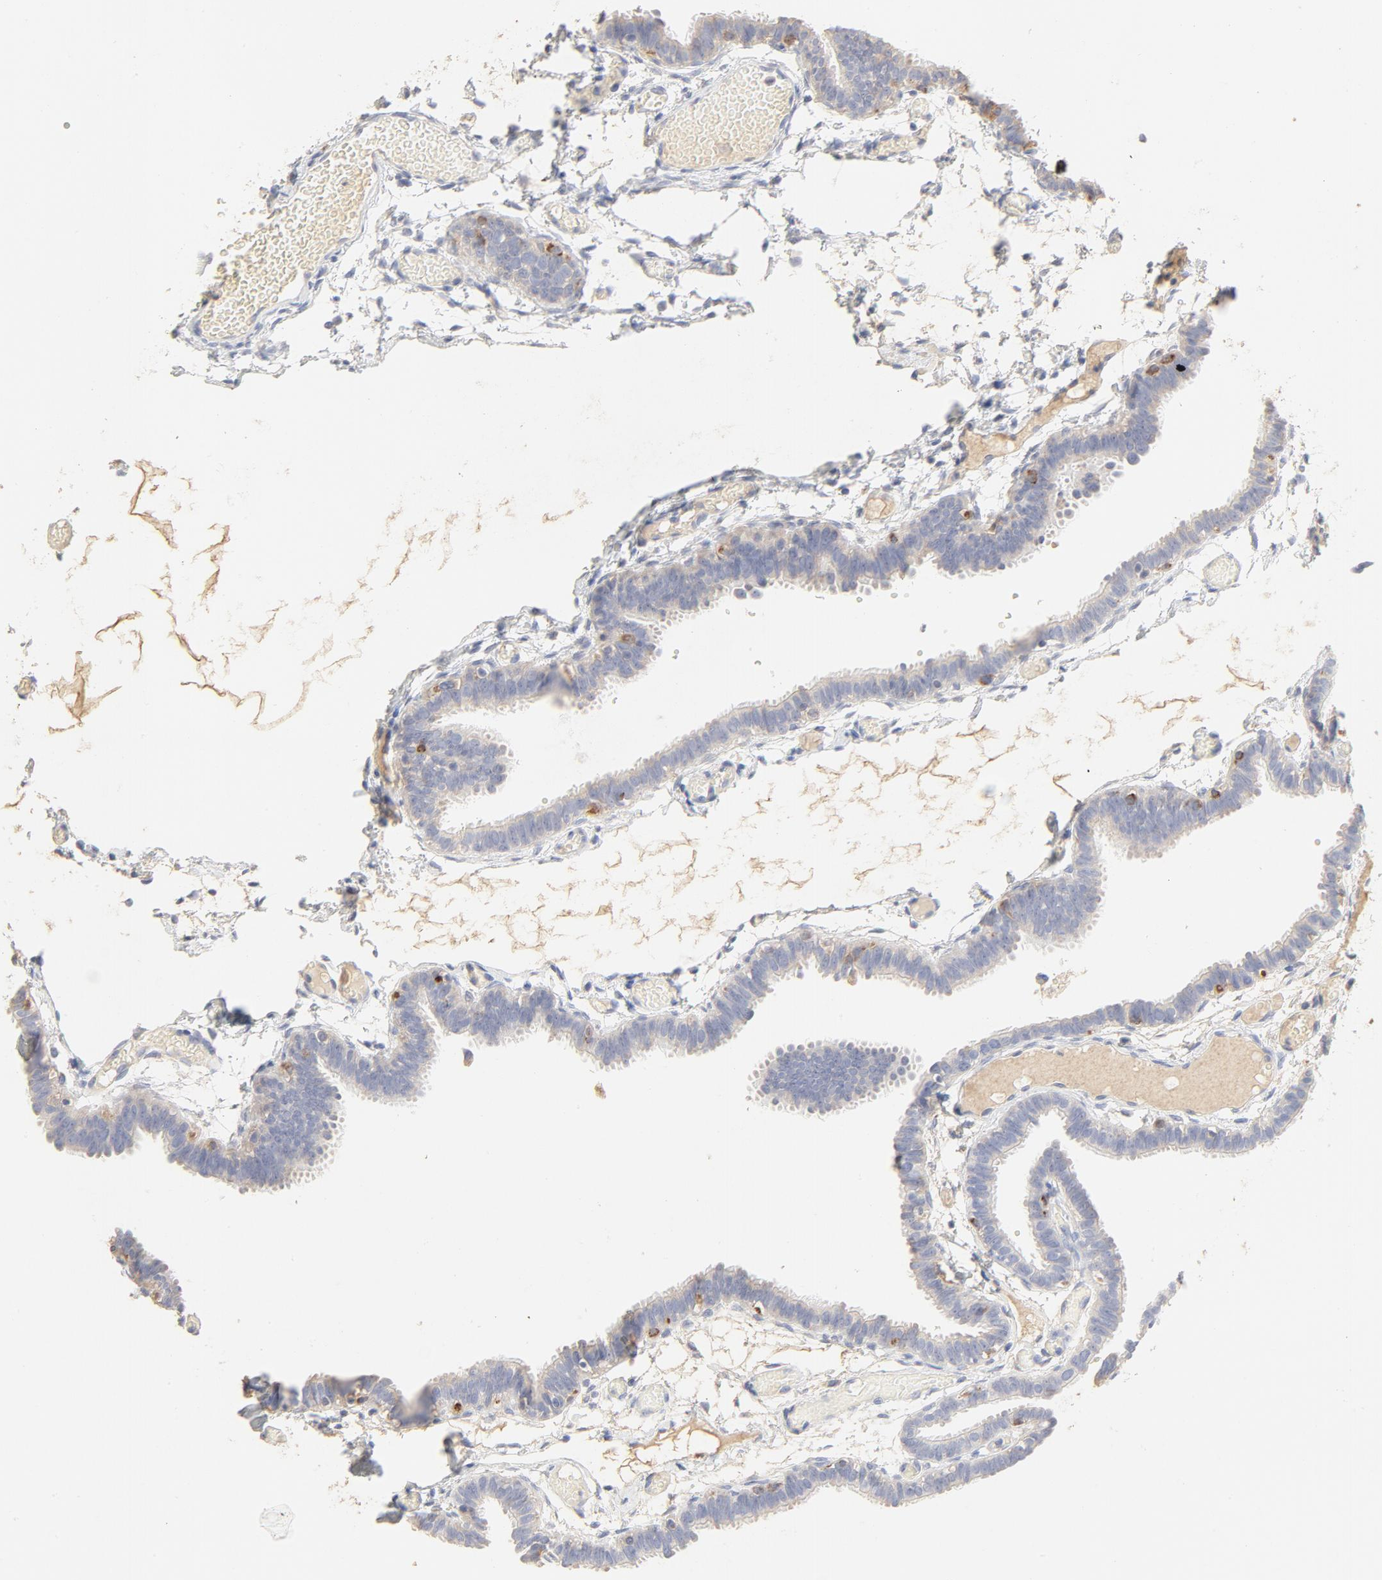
{"staining": {"intensity": "negative", "quantity": "none", "location": "none"}, "tissue": "fallopian tube", "cell_type": "Glandular cells", "image_type": "normal", "snomed": [{"axis": "morphology", "description": "Normal tissue, NOS"}, {"axis": "topography", "description": "Fallopian tube"}], "caption": "Benign fallopian tube was stained to show a protein in brown. There is no significant positivity in glandular cells. (DAB immunohistochemistry, high magnification).", "gene": "FCGBP", "patient": {"sex": "female", "age": 29}}